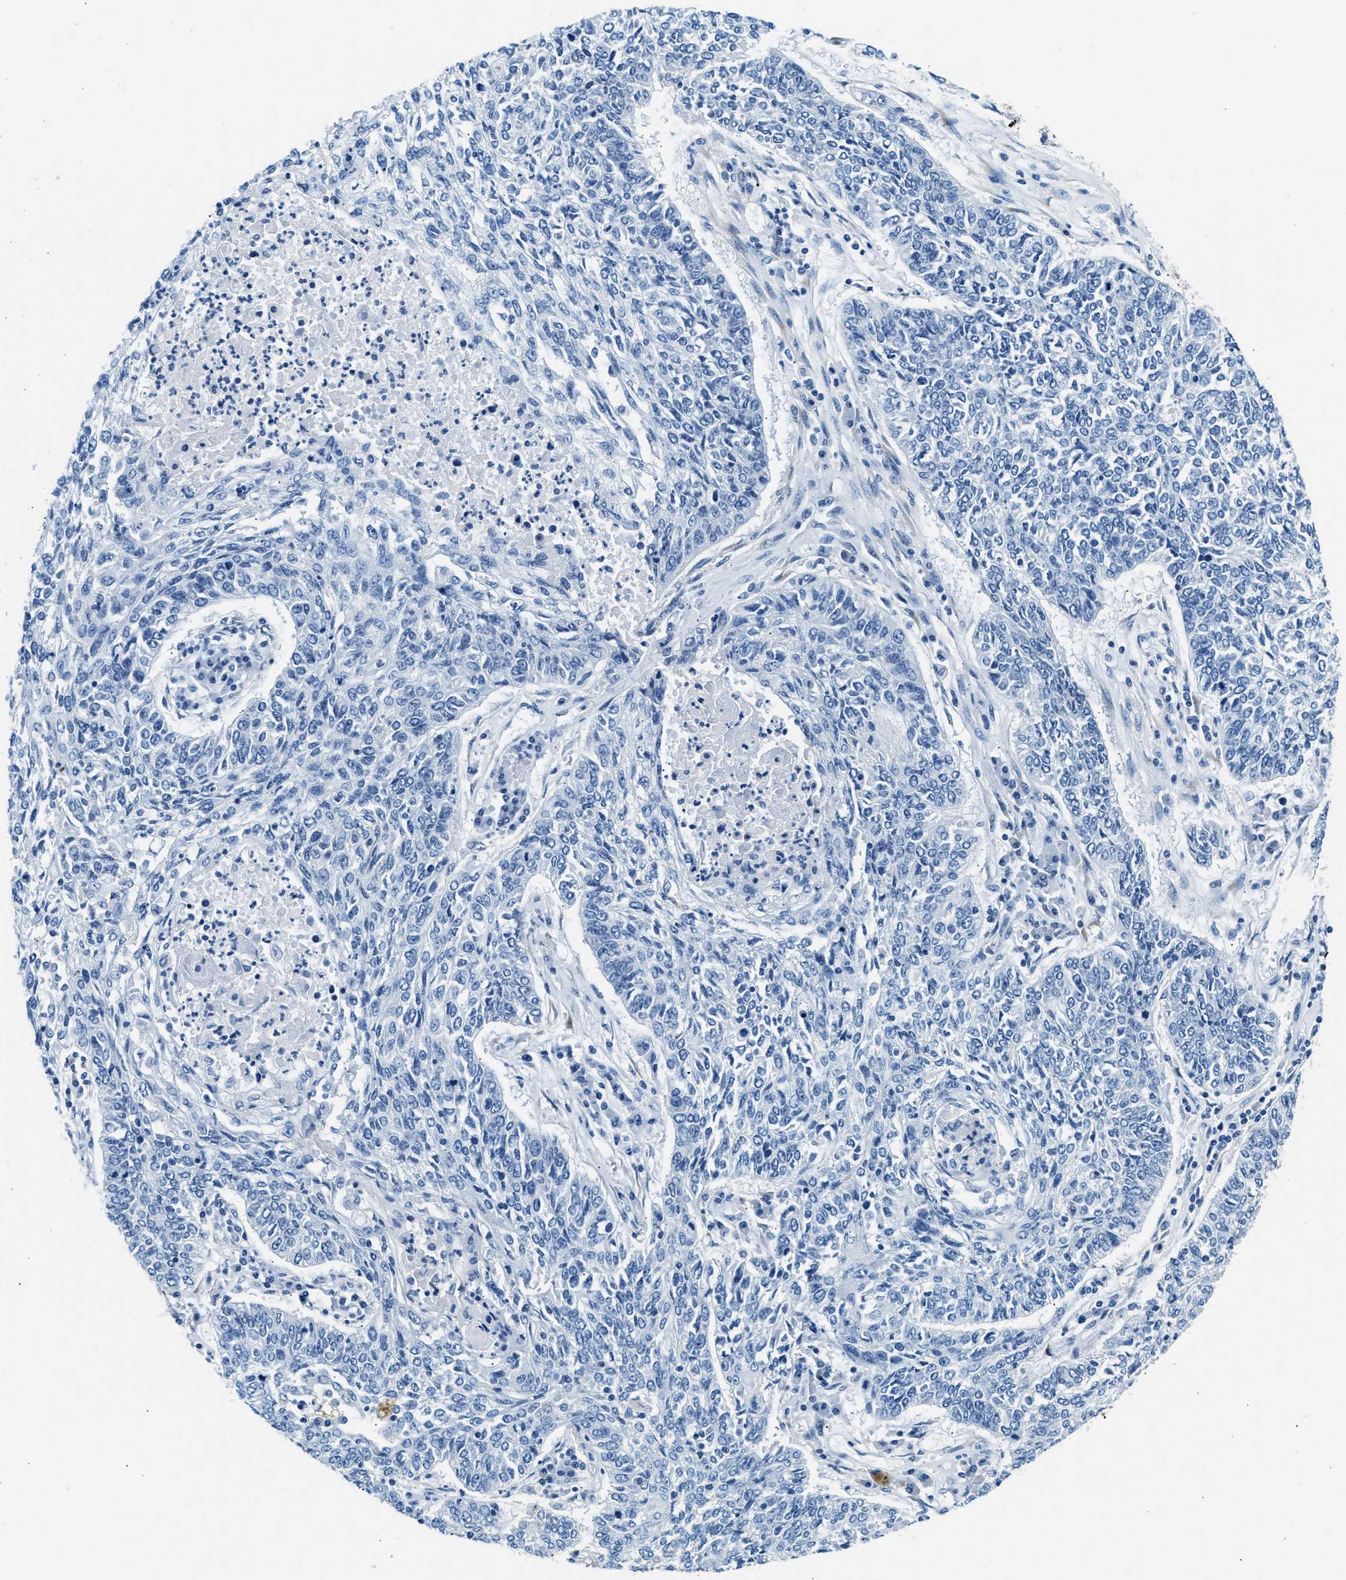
{"staining": {"intensity": "negative", "quantity": "none", "location": "none"}, "tissue": "lung cancer", "cell_type": "Tumor cells", "image_type": "cancer", "snomed": [{"axis": "morphology", "description": "Normal tissue, NOS"}, {"axis": "morphology", "description": "Squamous cell carcinoma, NOS"}, {"axis": "topography", "description": "Cartilage tissue"}, {"axis": "topography", "description": "Bronchus"}, {"axis": "topography", "description": "Lung"}], "caption": "Histopathology image shows no protein staining in tumor cells of squamous cell carcinoma (lung) tissue. (DAB IHC with hematoxylin counter stain).", "gene": "CLDN18", "patient": {"sex": "female", "age": 49}}